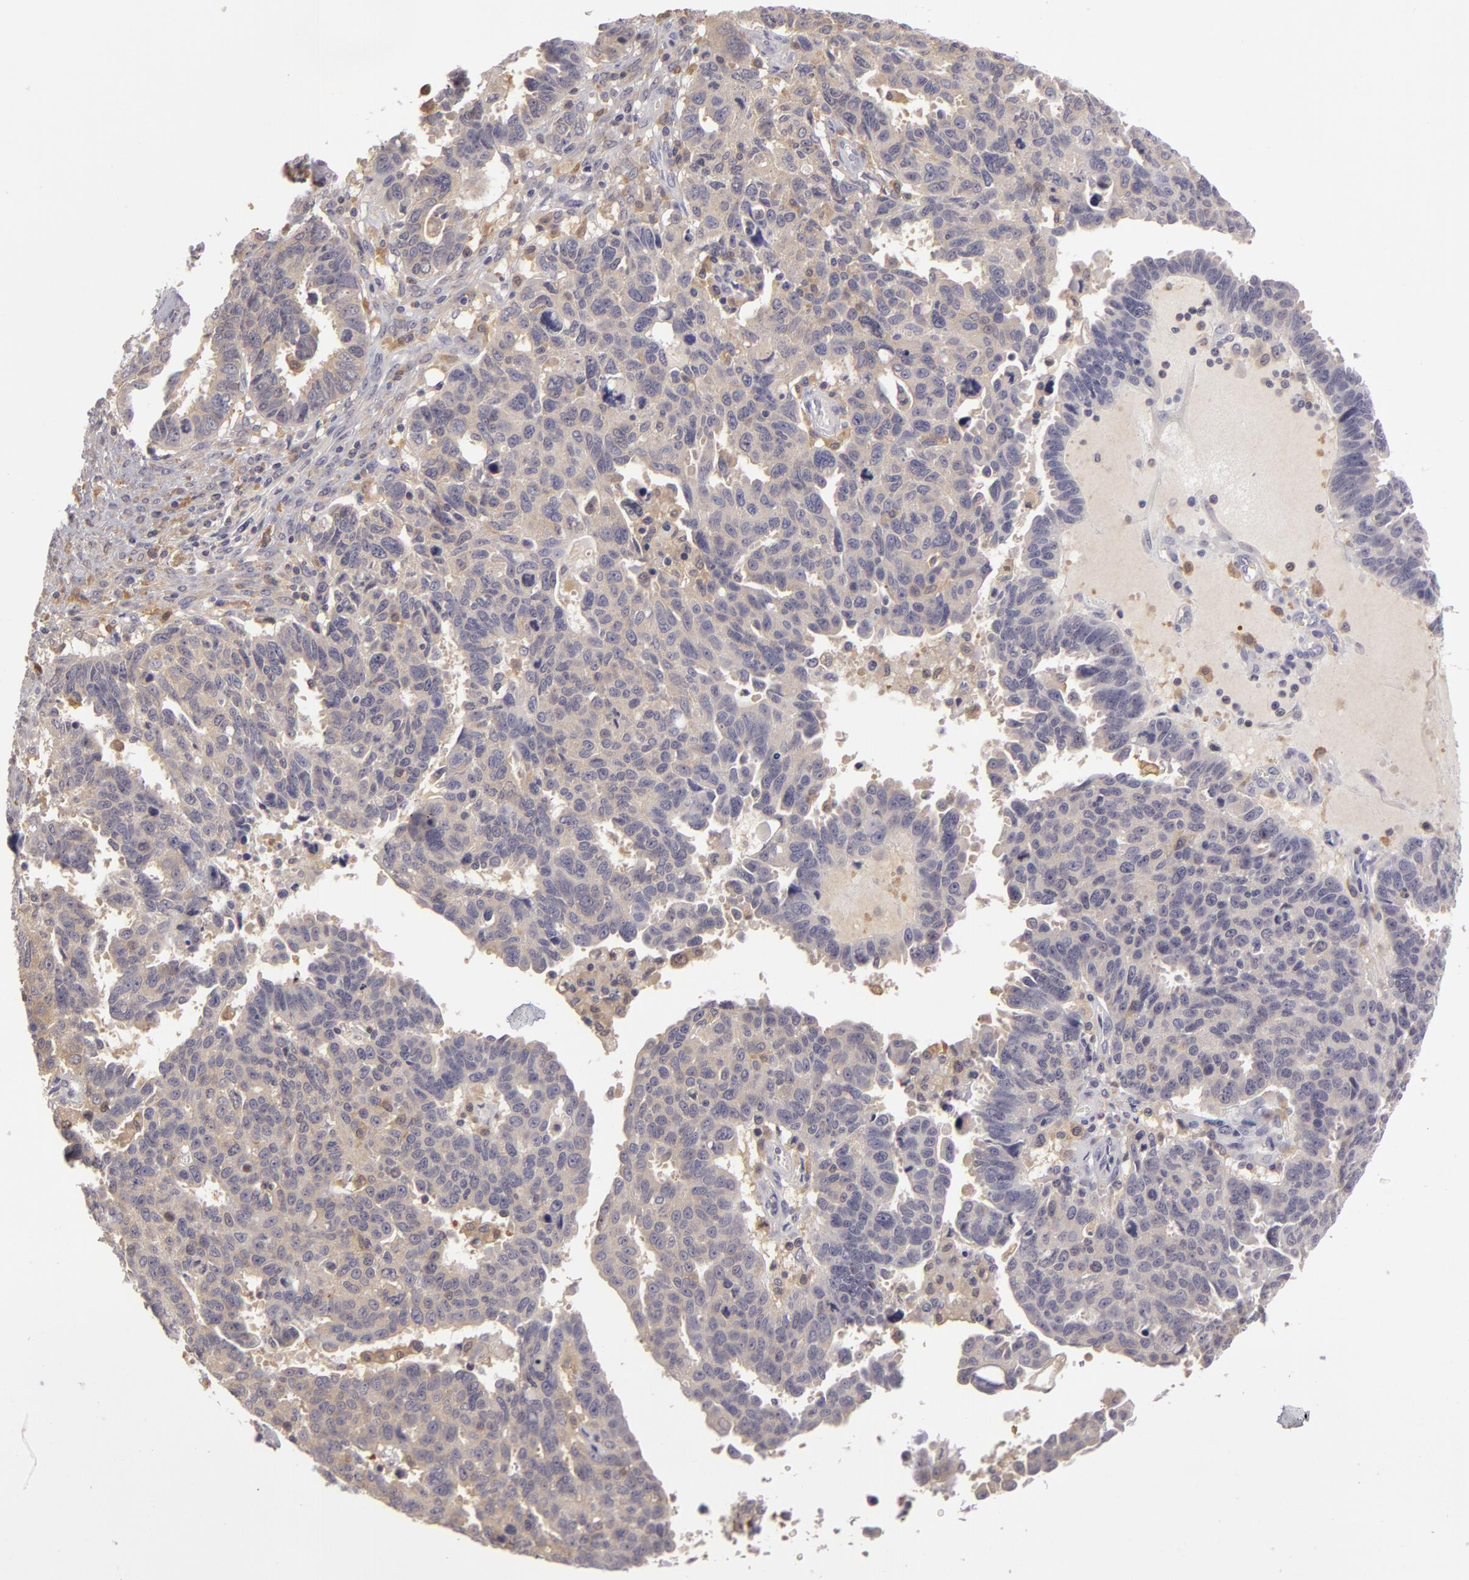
{"staining": {"intensity": "negative", "quantity": "none", "location": "none"}, "tissue": "ovarian cancer", "cell_type": "Tumor cells", "image_type": "cancer", "snomed": [{"axis": "morphology", "description": "Carcinoma, endometroid"}, {"axis": "morphology", "description": "Cystadenocarcinoma, serous, NOS"}, {"axis": "topography", "description": "Ovary"}], "caption": "An immunohistochemistry (IHC) micrograph of ovarian cancer is shown. There is no staining in tumor cells of ovarian cancer.", "gene": "GNPDA1", "patient": {"sex": "female", "age": 45}}